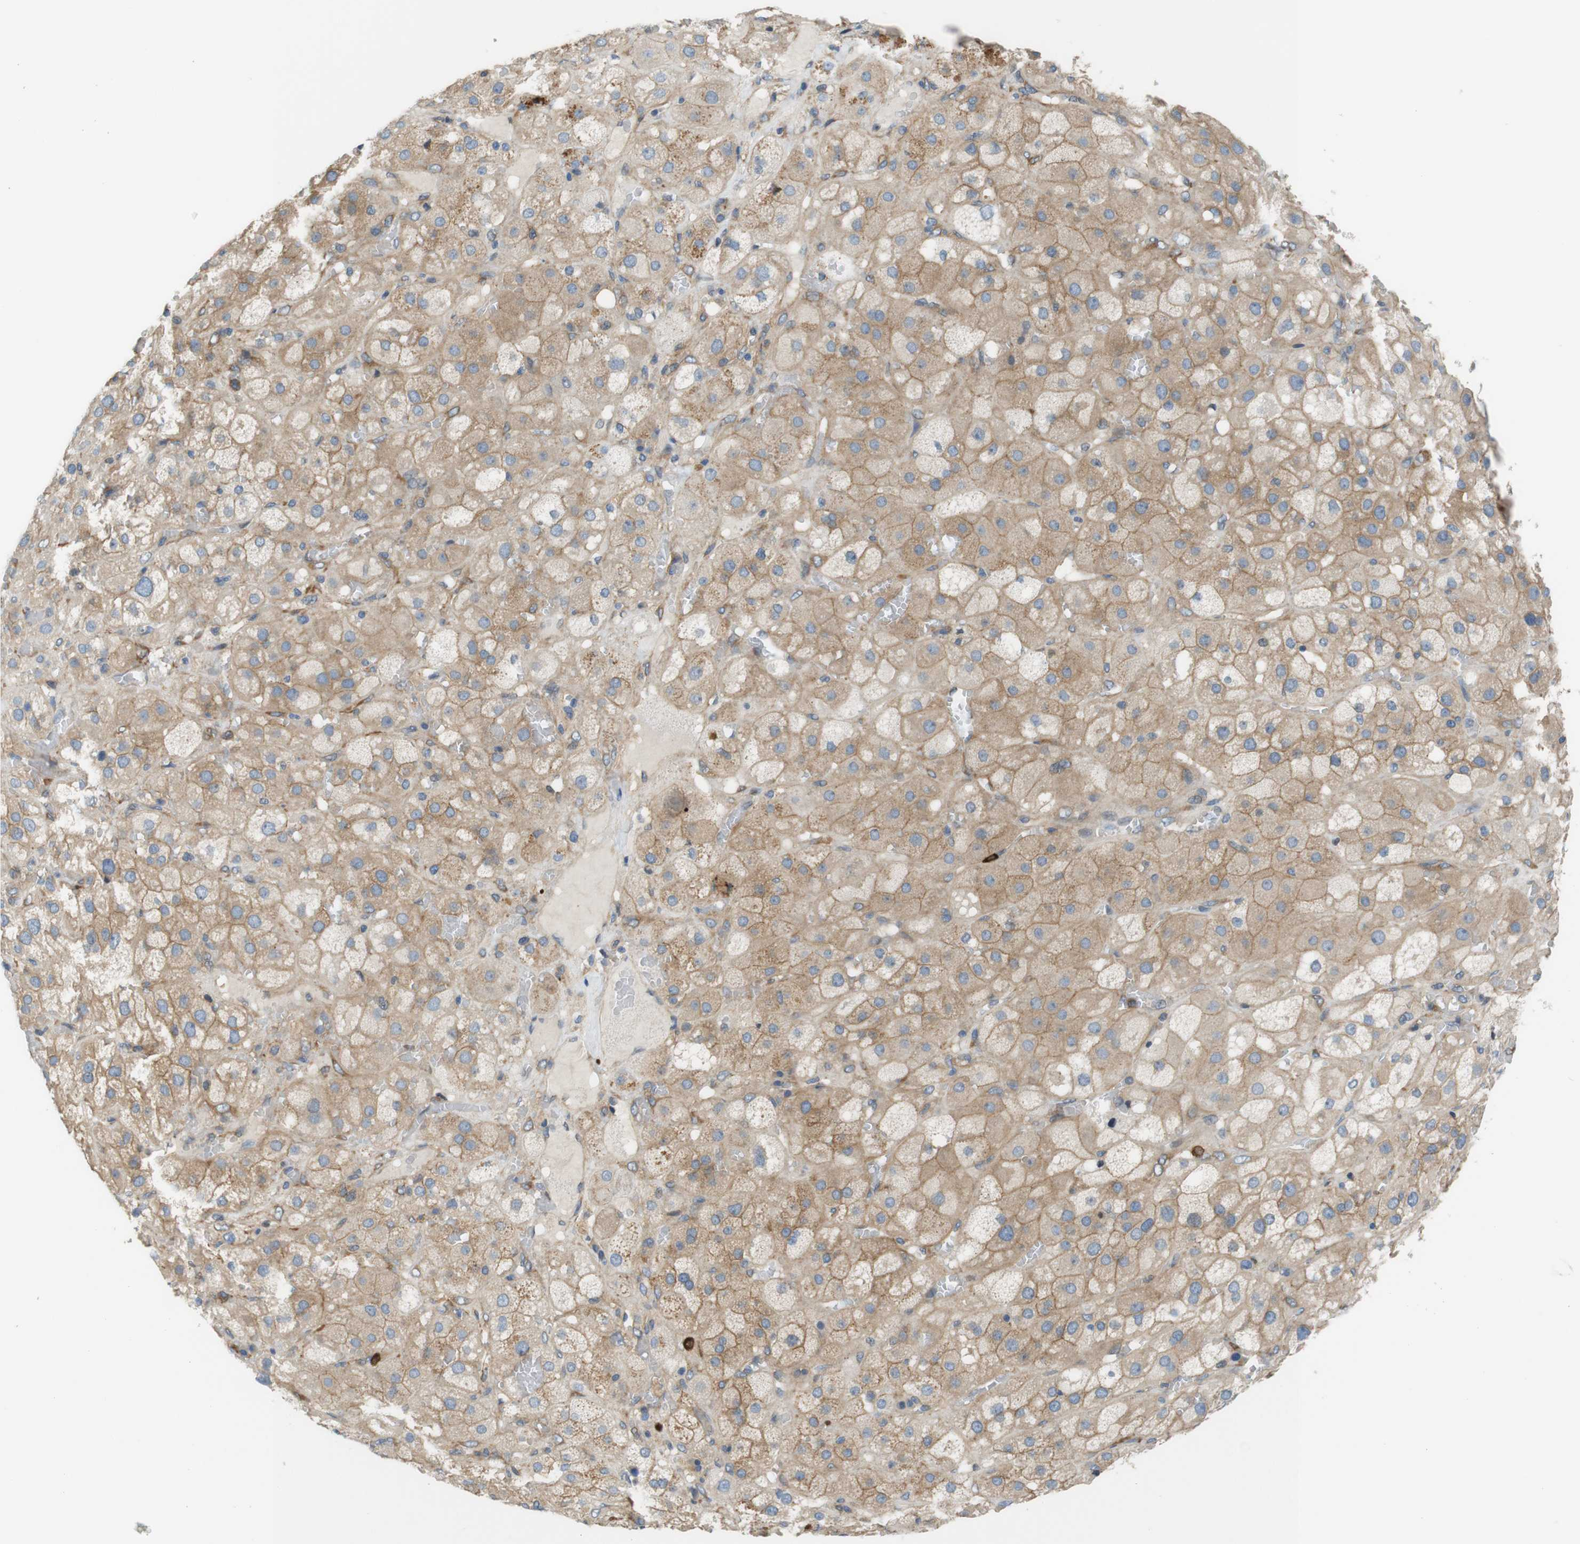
{"staining": {"intensity": "moderate", "quantity": ">75%", "location": "cytoplasmic/membranous"}, "tissue": "adrenal gland", "cell_type": "Glandular cells", "image_type": "normal", "snomed": [{"axis": "morphology", "description": "Normal tissue, NOS"}, {"axis": "topography", "description": "Adrenal gland"}], "caption": "Brown immunohistochemical staining in unremarkable adrenal gland reveals moderate cytoplasmic/membranous expression in approximately >75% of glandular cells. (DAB (3,3'-diaminobenzidine) = brown stain, brightfield microscopy at high magnification).", "gene": "PCDH10", "patient": {"sex": "female", "age": 47}}